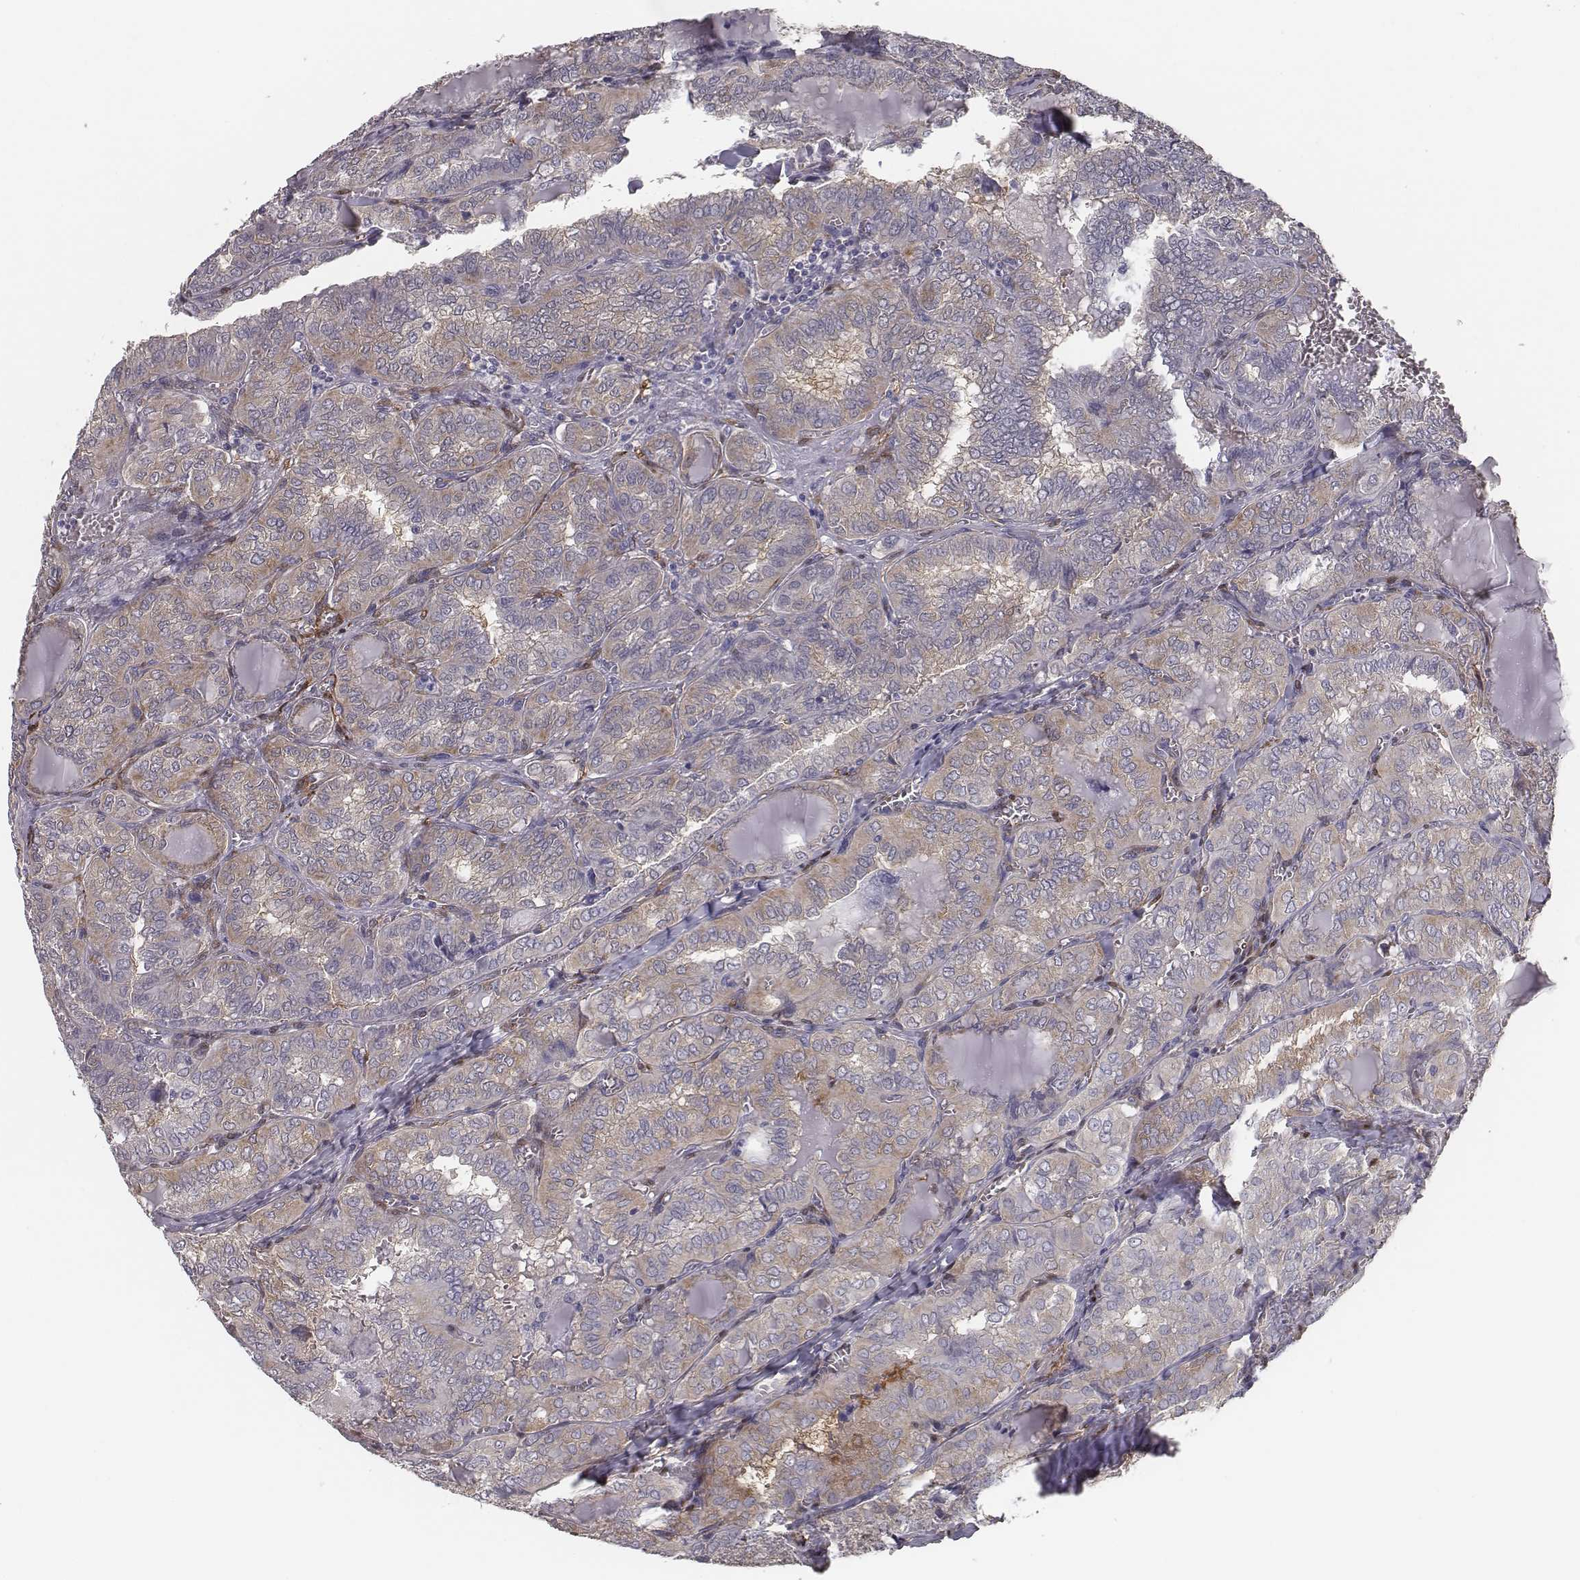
{"staining": {"intensity": "weak", "quantity": "25%-75%", "location": "cytoplasmic/membranous"}, "tissue": "thyroid cancer", "cell_type": "Tumor cells", "image_type": "cancer", "snomed": [{"axis": "morphology", "description": "Papillary adenocarcinoma, NOS"}, {"axis": "topography", "description": "Thyroid gland"}], "caption": "IHC (DAB (3,3'-diaminobenzidine)) staining of thyroid papillary adenocarcinoma displays weak cytoplasmic/membranous protein expression in about 25%-75% of tumor cells.", "gene": "ISYNA1", "patient": {"sex": "female", "age": 41}}